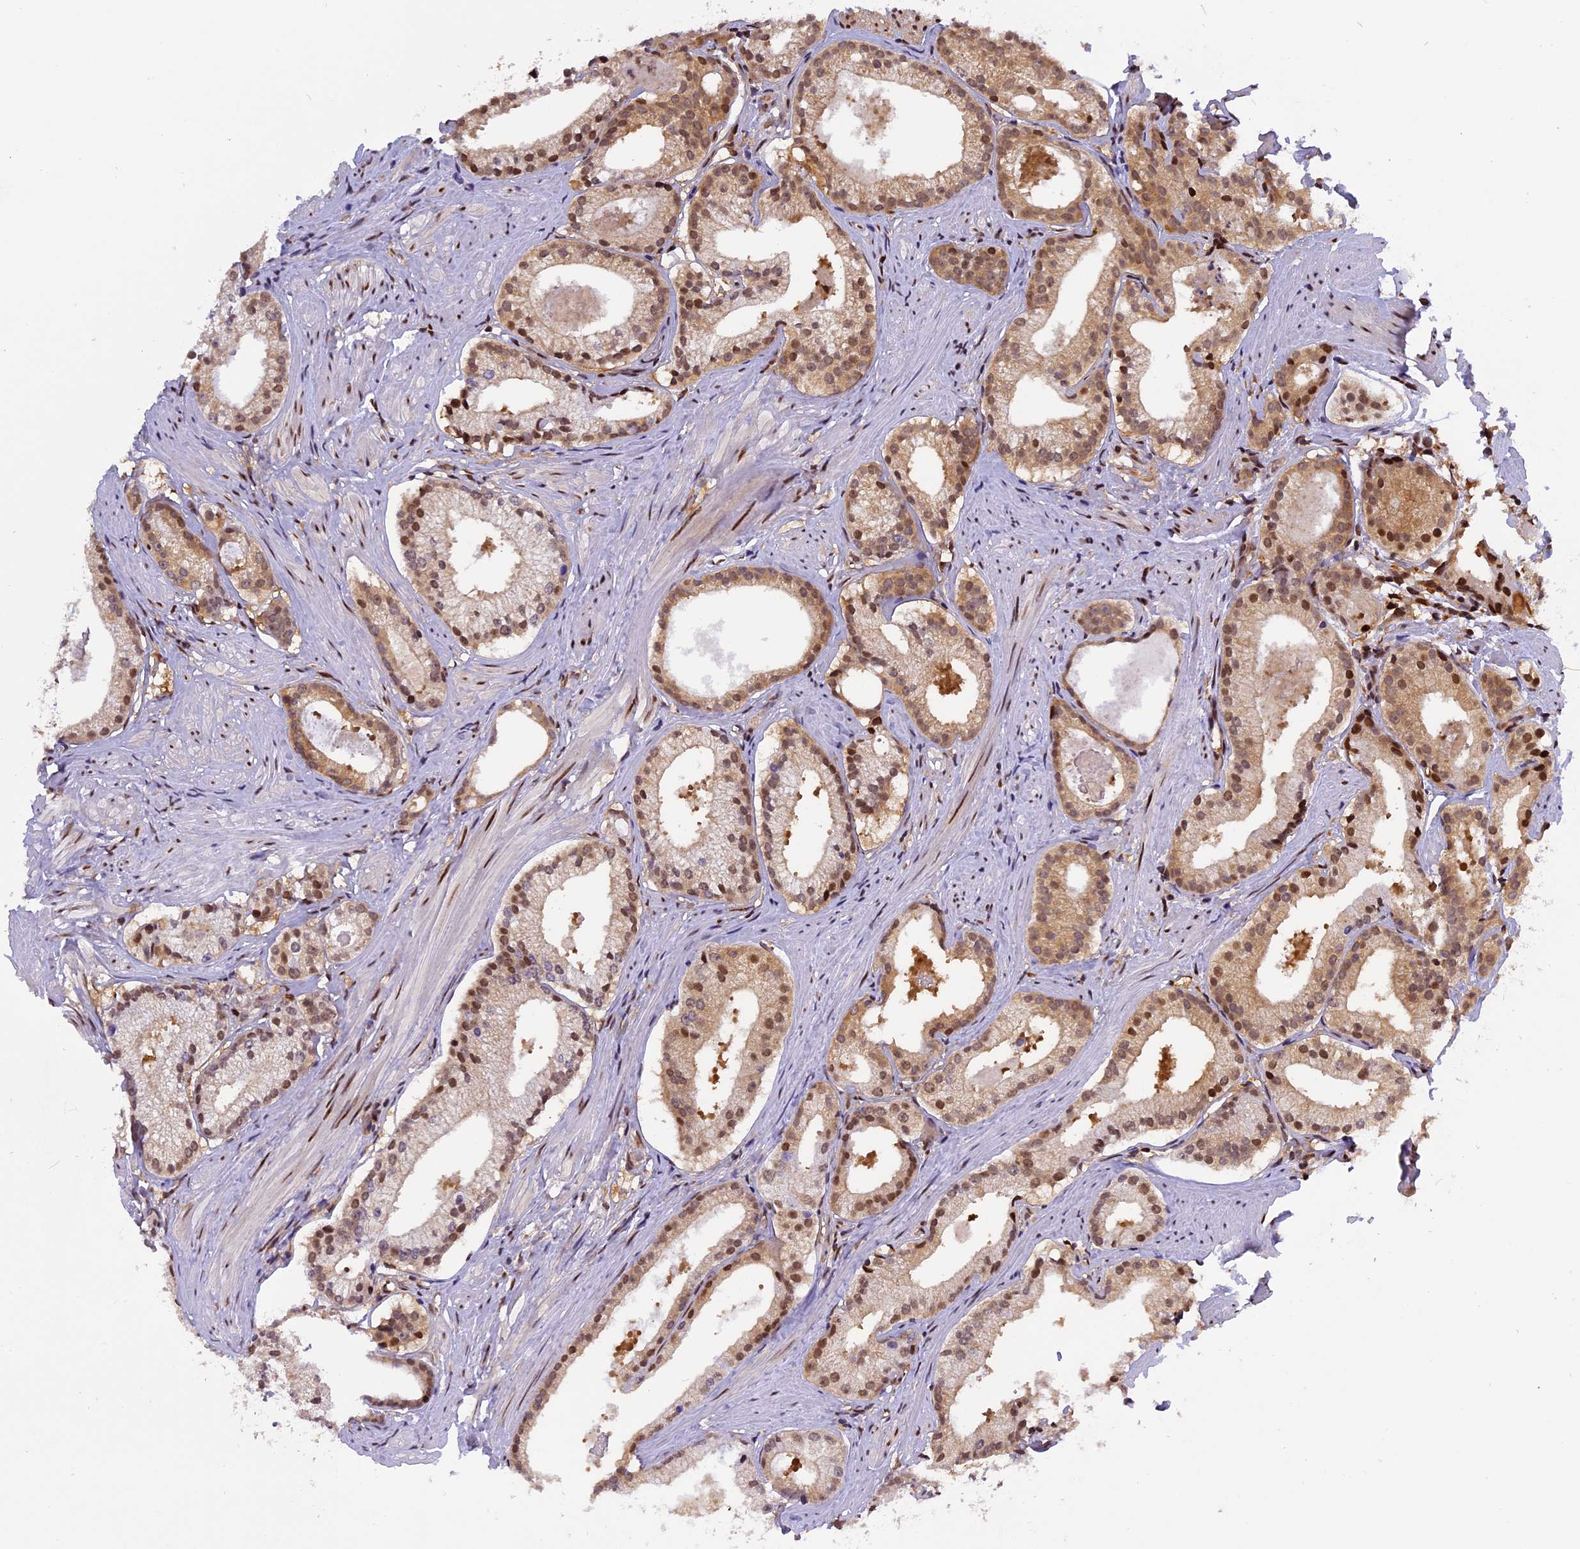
{"staining": {"intensity": "moderate", "quantity": "25%-75%", "location": "cytoplasmic/membranous,nuclear"}, "tissue": "prostate cancer", "cell_type": "Tumor cells", "image_type": "cancer", "snomed": [{"axis": "morphology", "description": "Adenocarcinoma, Low grade"}, {"axis": "topography", "description": "Prostate"}], "caption": "Brown immunohistochemical staining in human low-grade adenocarcinoma (prostate) exhibits moderate cytoplasmic/membranous and nuclear expression in approximately 25%-75% of tumor cells. The staining is performed using DAB (3,3'-diaminobenzidine) brown chromogen to label protein expression. The nuclei are counter-stained blue using hematoxylin.", "gene": "RABGGTA", "patient": {"sex": "male", "age": 57}}